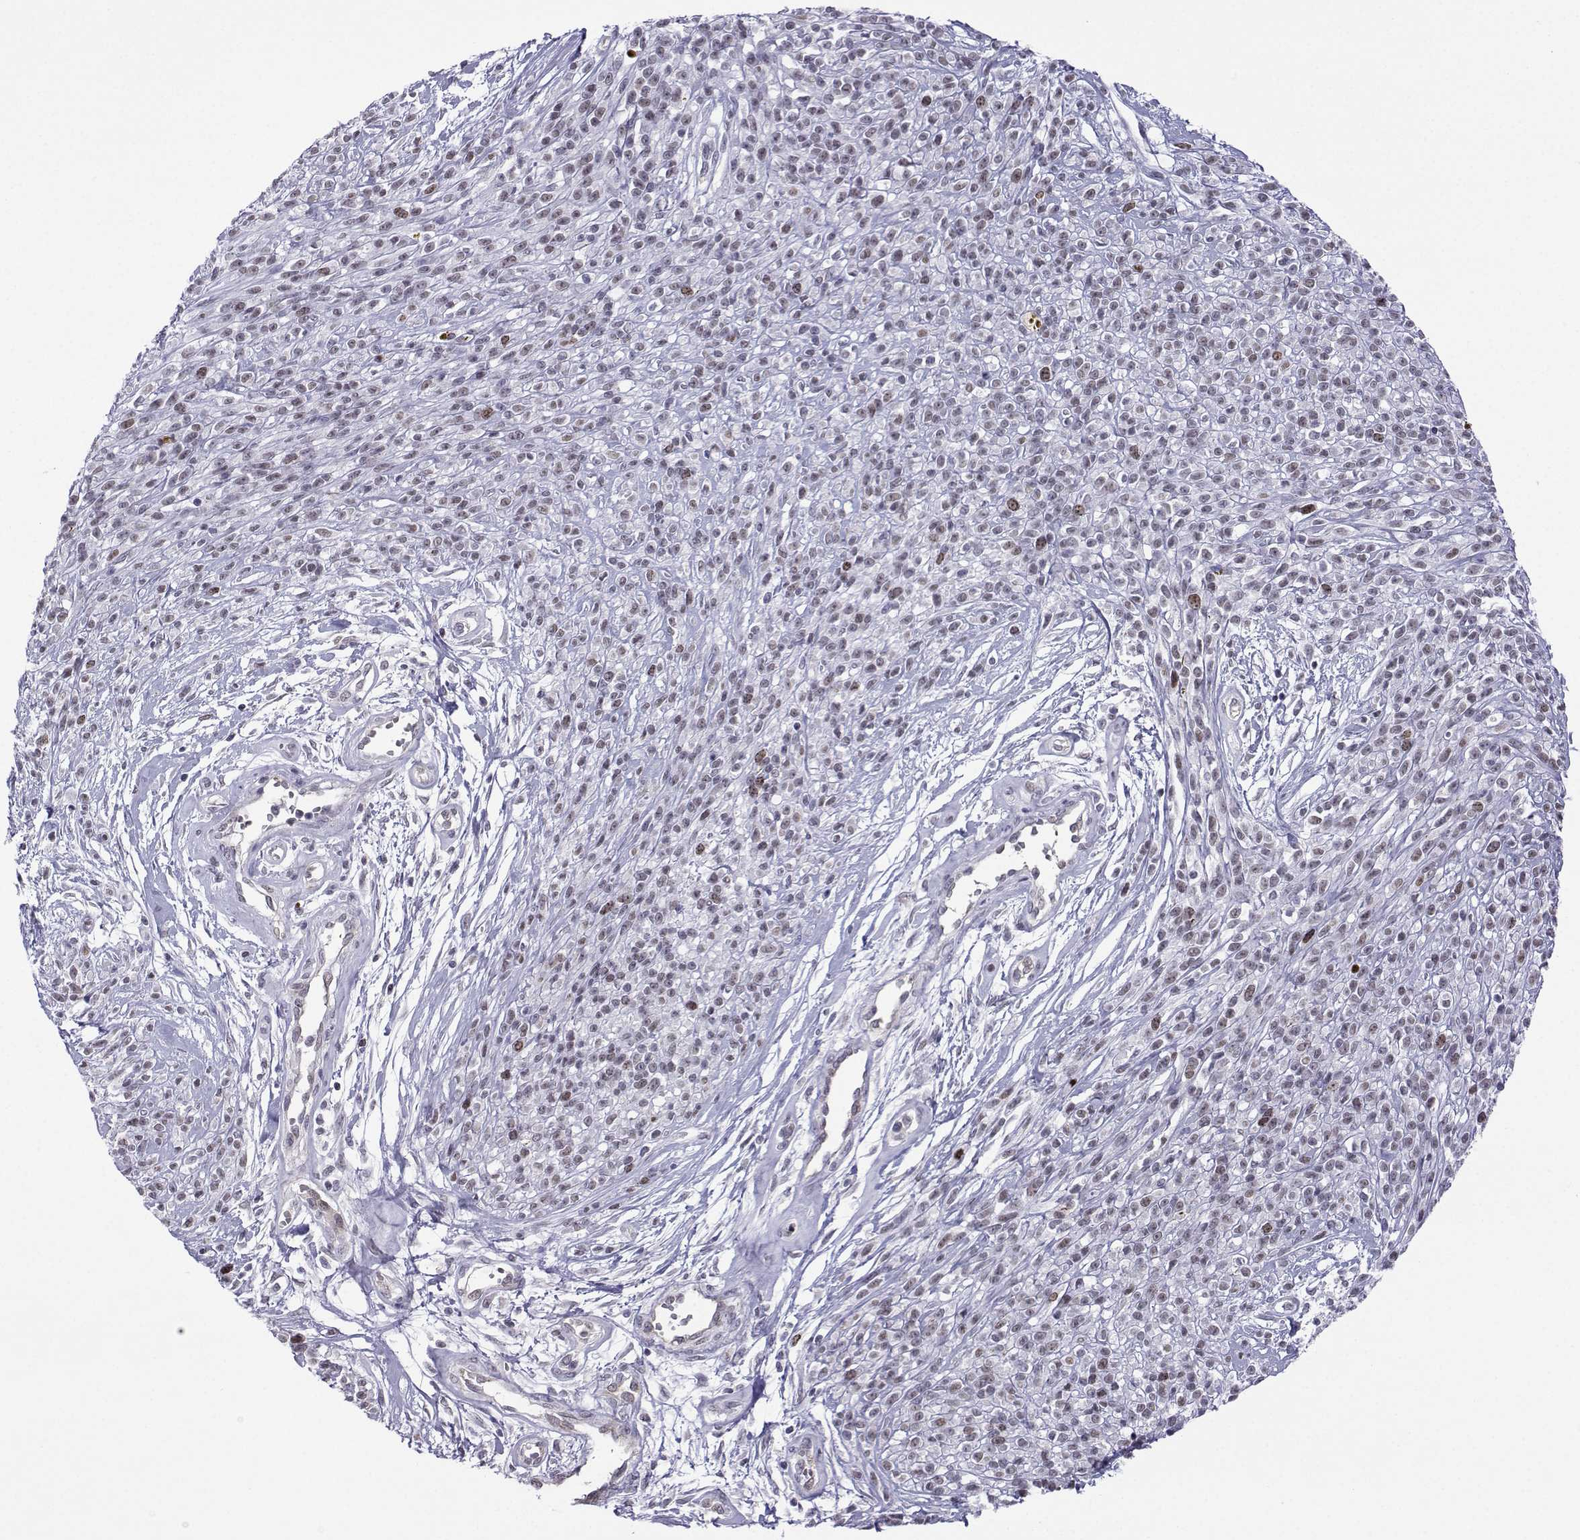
{"staining": {"intensity": "moderate", "quantity": "<25%", "location": "cytoplasmic/membranous,nuclear"}, "tissue": "melanoma", "cell_type": "Tumor cells", "image_type": "cancer", "snomed": [{"axis": "morphology", "description": "Malignant melanoma, NOS"}, {"axis": "topography", "description": "Skin"}, {"axis": "topography", "description": "Skin of trunk"}], "caption": "High-power microscopy captured an immunohistochemistry histopathology image of melanoma, revealing moderate cytoplasmic/membranous and nuclear expression in approximately <25% of tumor cells. (DAB IHC with brightfield microscopy, high magnification).", "gene": "INCENP", "patient": {"sex": "male", "age": 74}}